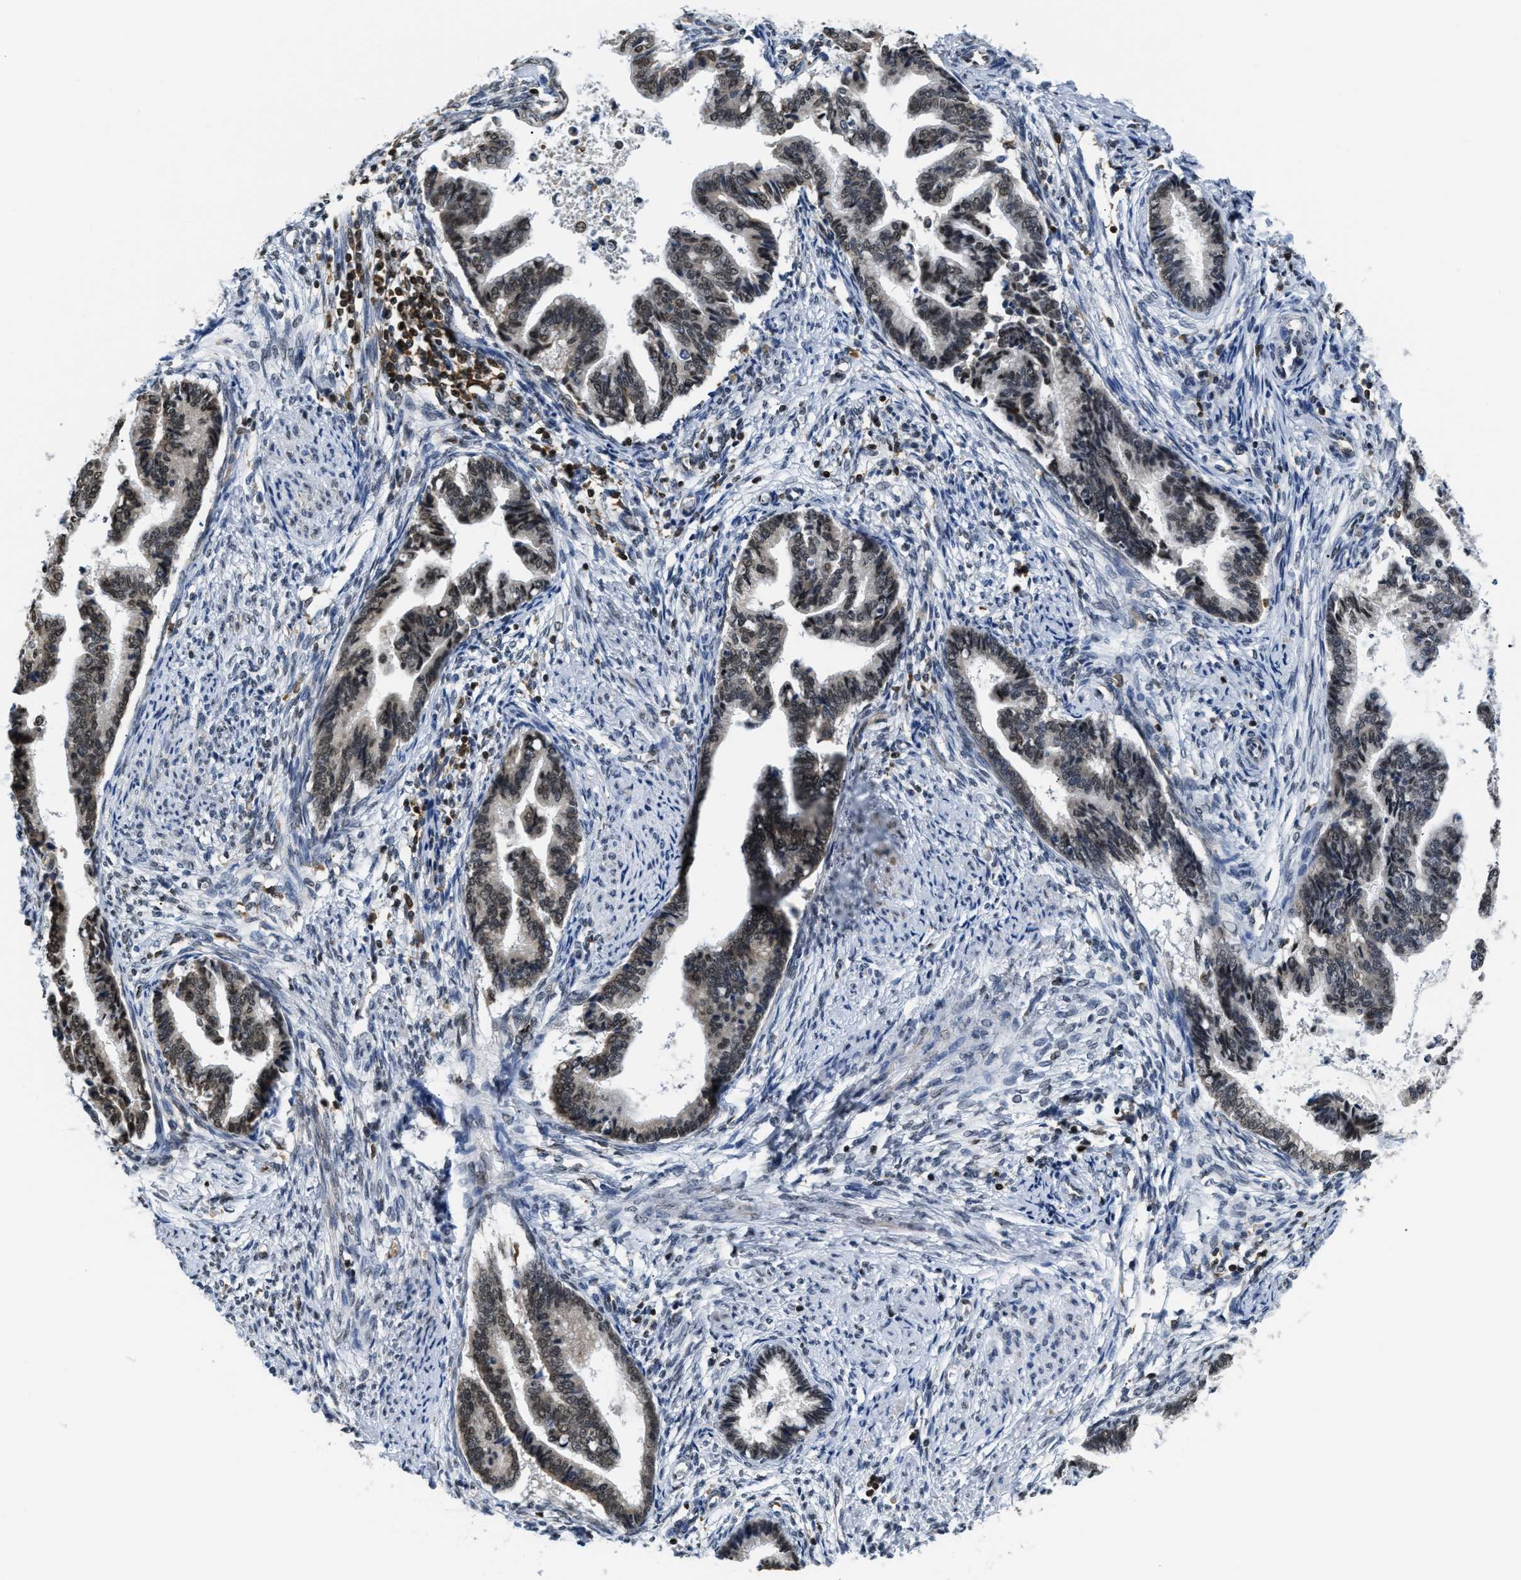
{"staining": {"intensity": "weak", "quantity": "25%-75%", "location": "cytoplasmic/membranous,nuclear"}, "tissue": "cervical cancer", "cell_type": "Tumor cells", "image_type": "cancer", "snomed": [{"axis": "morphology", "description": "Adenocarcinoma, NOS"}, {"axis": "topography", "description": "Cervix"}], "caption": "Immunohistochemistry (IHC) (DAB (3,3'-diaminobenzidine)) staining of cervical cancer reveals weak cytoplasmic/membranous and nuclear protein positivity in approximately 25%-75% of tumor cells.", "gene": "STK10", "patient": {"sex": "female", "age": 44}}